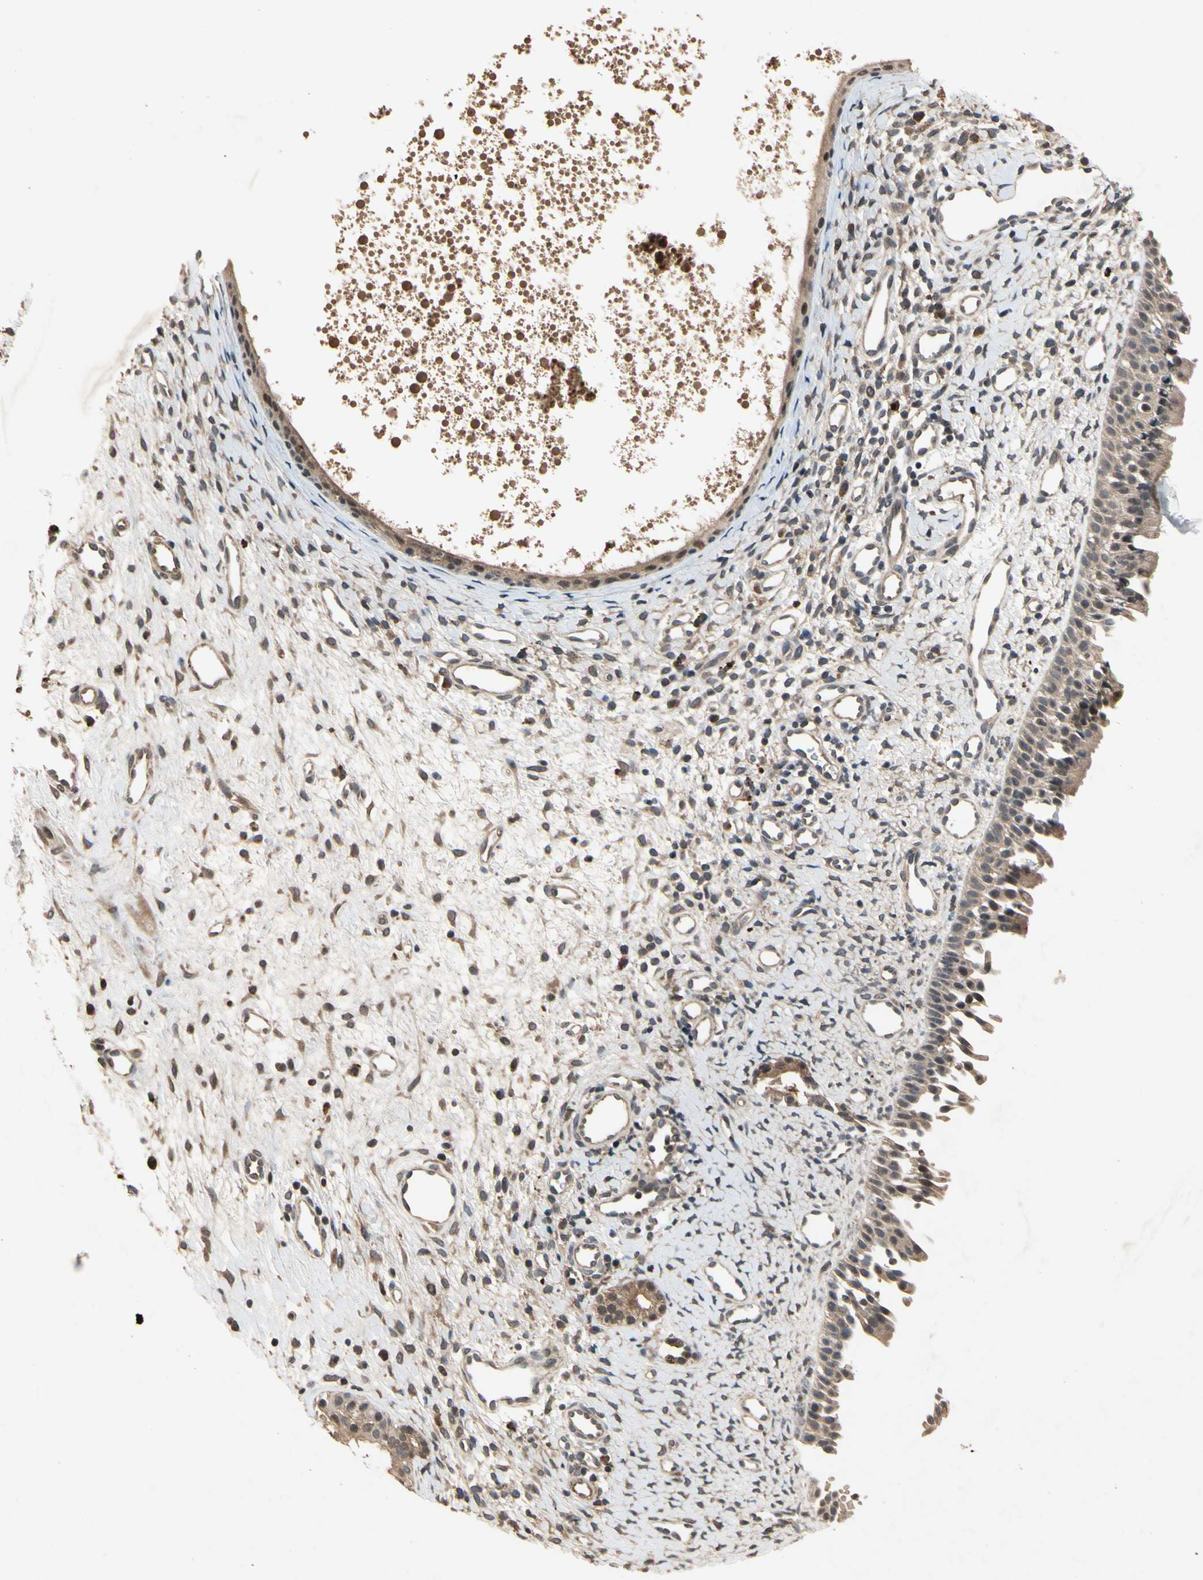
{"staining": {"intensity": "moderate", "quantity": ">75%", "location": "cytoplasmic/membranous"}, "tissue": "nasopharynx", "cell_type": "Respiratory epithelial cells", "image_type": "normal", "snomed": [{"axis": "morphology", "description": "Normal tissue, NOS"}, {"axis": "topography", "description": "Nasopharynx"}], "caption": "Protein expression analysis of benign human nasopharynx reveals moderate cytoplasmic/membranous expression in approximately >75% of respiratory epithelial cells.", "gene": "DPY19L3", "patient": {"sex": "male", "age": 22}}